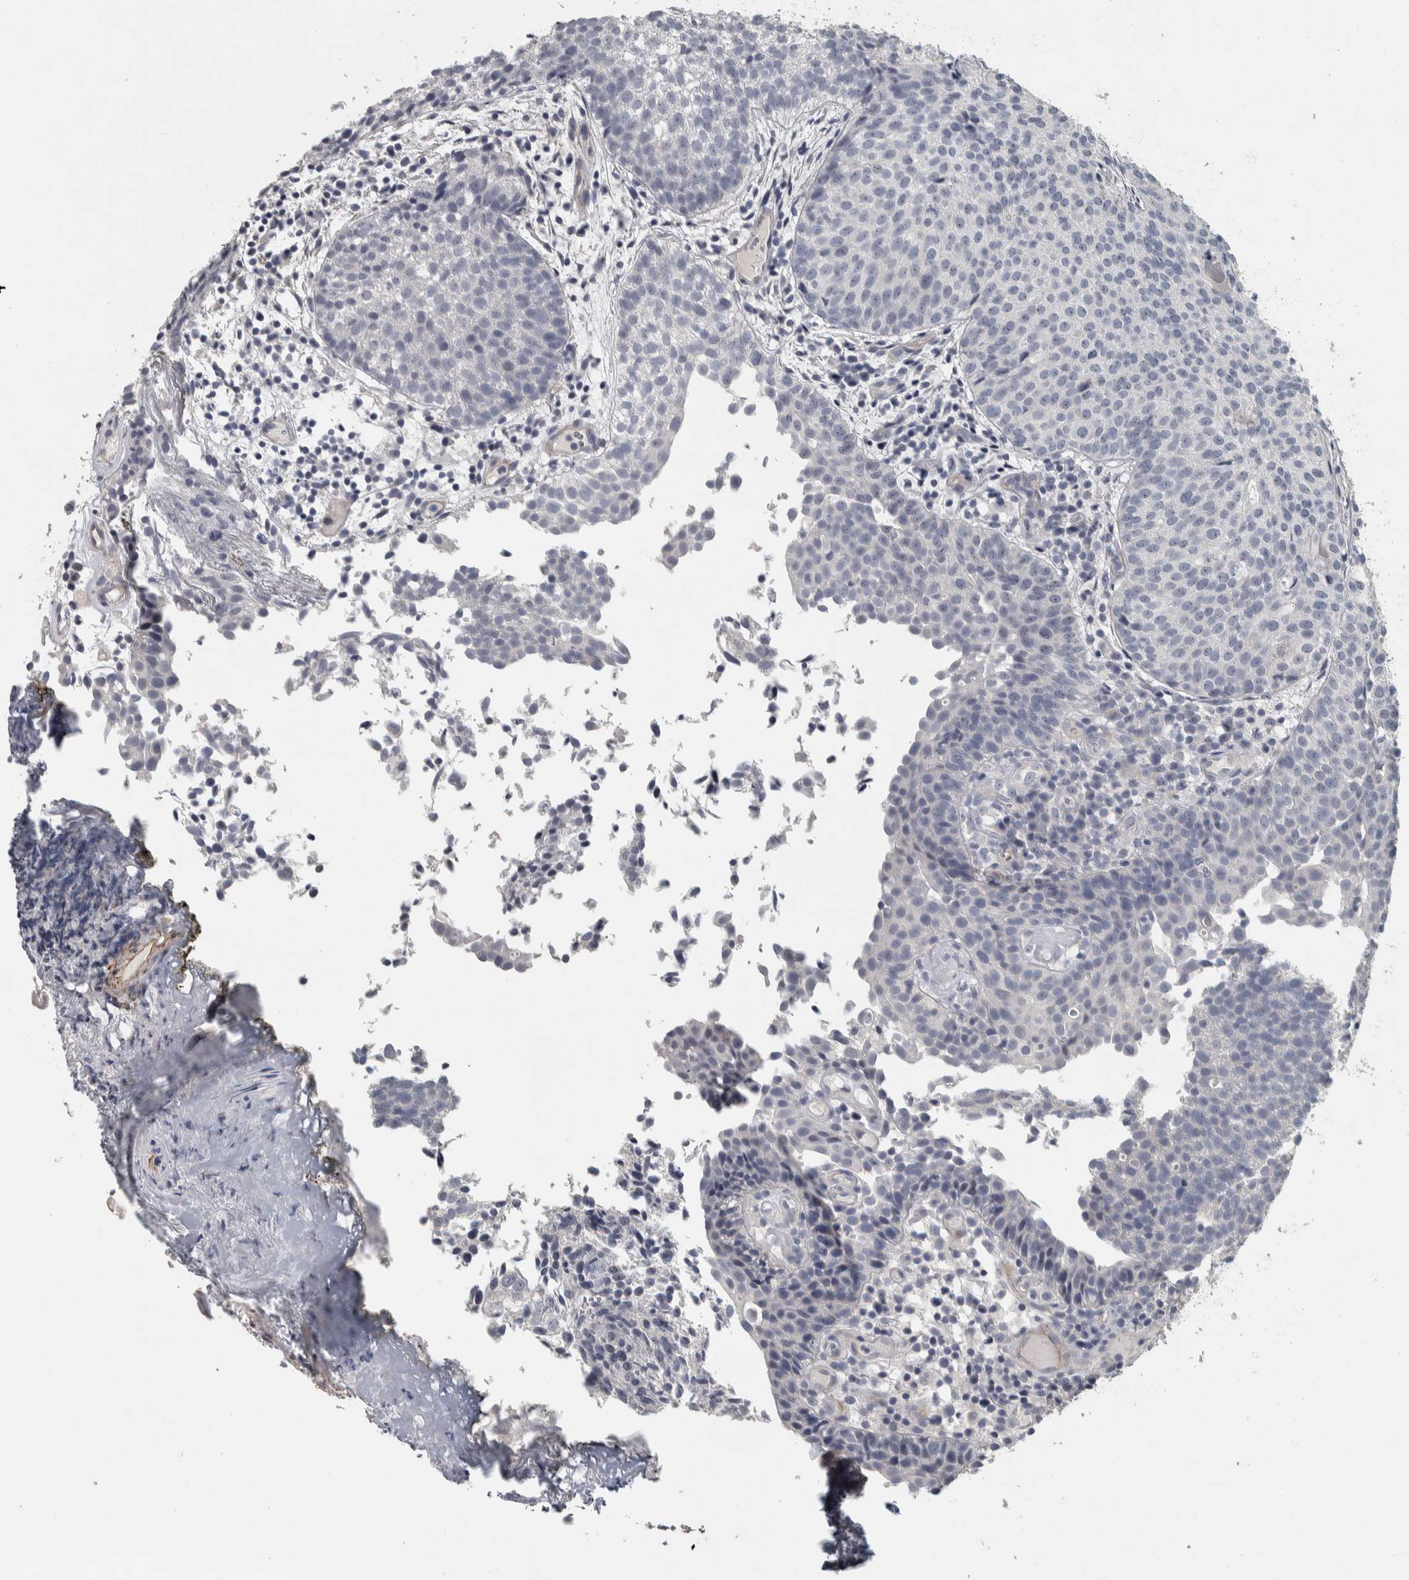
{"staining": {"intensity": "negative", "quantity": "none", "location": "none"}, "tissue": "urothelial cancer", "cell_type": "Tumor cells", "image_type": "cancer", "snomed": [{"axis": "morphology", "description": "Urothelial carcinoma, Low grade"}, {"axis": "topography", "description": "Urinary bladder"}], "caption": "Protein analysis of urothelial cancer reveals no significant staining in tumor cells.", "gene": "DCAF10", "patient": {"sex": "male", "age": 86}}